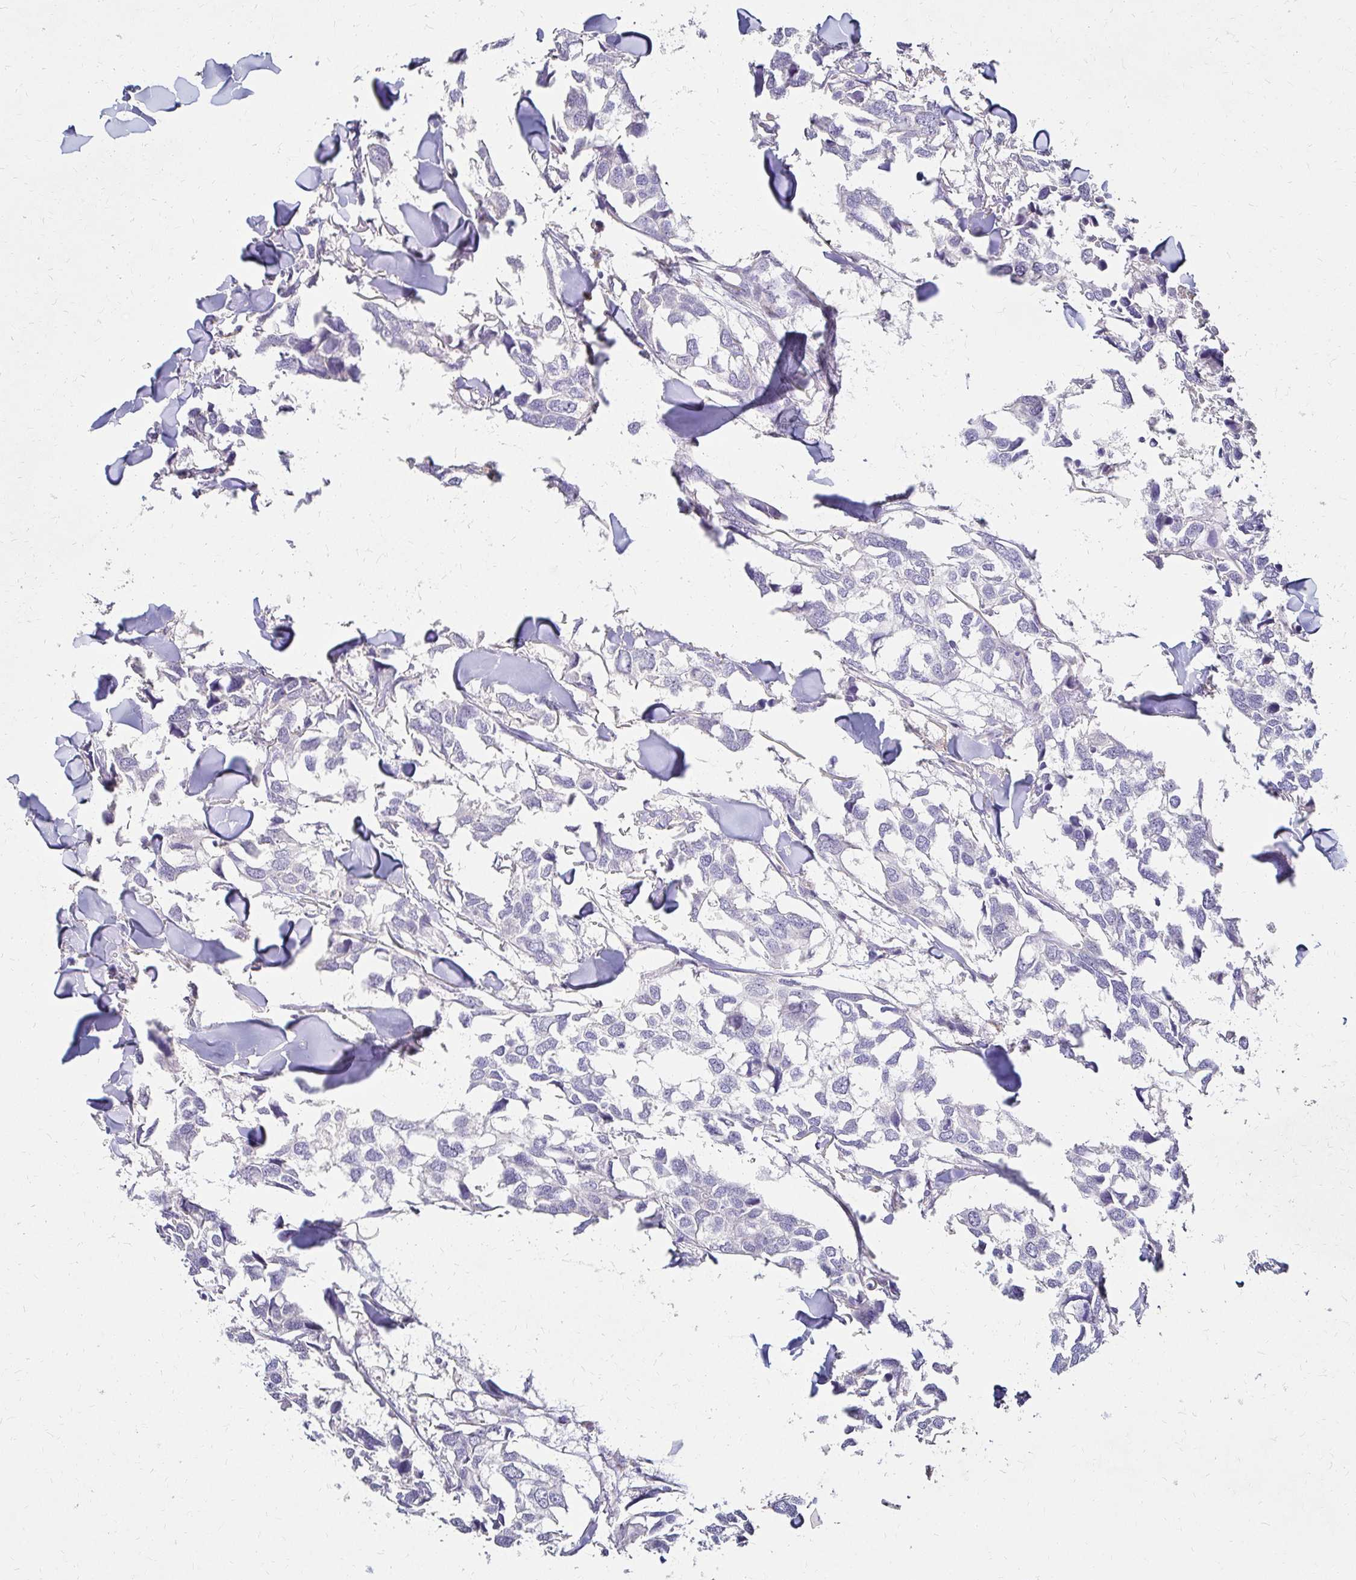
{"staining": {"intensity": "negative", "quantity": "none", "location": "none"}, "tissue": "breast cancer", "cell_type": "Tumor cells", "image_type": "cancer", "snomed": [{"axis": "morphology", "description": "Duct carcinoma"}, {"axis": "topography", "description": "Breast"}], "caption": "High magnification brightfield microscopy of invasive ductal carcinoma (breast) stained with DAB (3,3'-diaminobenzidine) (brown) and counterstained with hematoxylin (blue): tumor cells show no significant positivity. (DAB immunohistochemistry (IHC), high magnification).", "gene": "PRIMA1", "patient": {"sex": "female", "age": 83}}